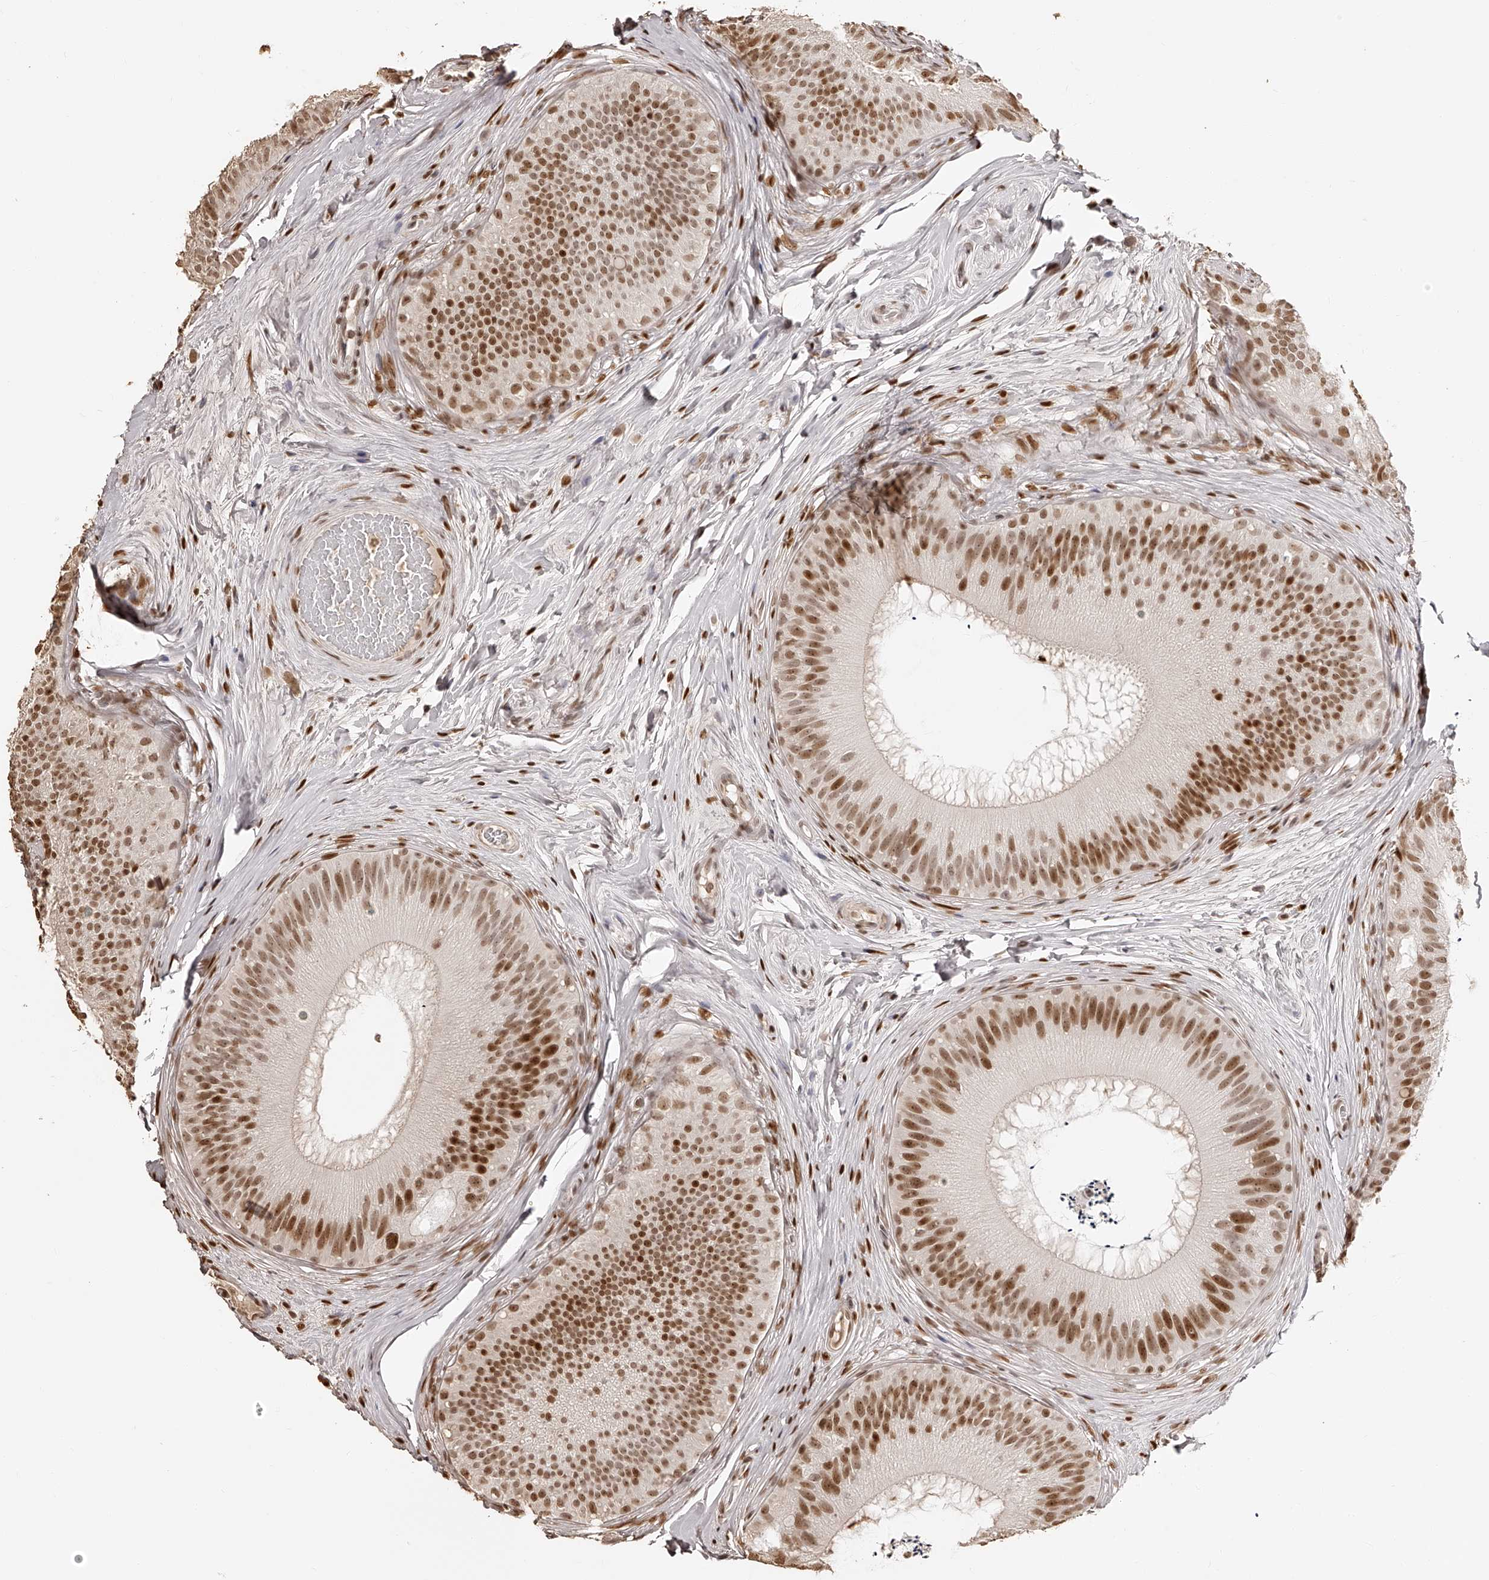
{"staining": {"intensity": "moderate", "quantity": ">75%", "location": "nuclear"}, "tissue": "epididymis", "cell_type": "Glandular cells", "image_type": "normal", "snomed": [{"axis": "morphology", "description": "Normal tissue, NOS"}, {"axis": "topography", "description": "Epididymis"}], "caption": "Protein positivity by IHC shows moderate nuclear expression in approximately >75% of glandular cells in benign epididymis.", "gene": "ZNF503", "patient": {"sex": "male", "age": 45}}